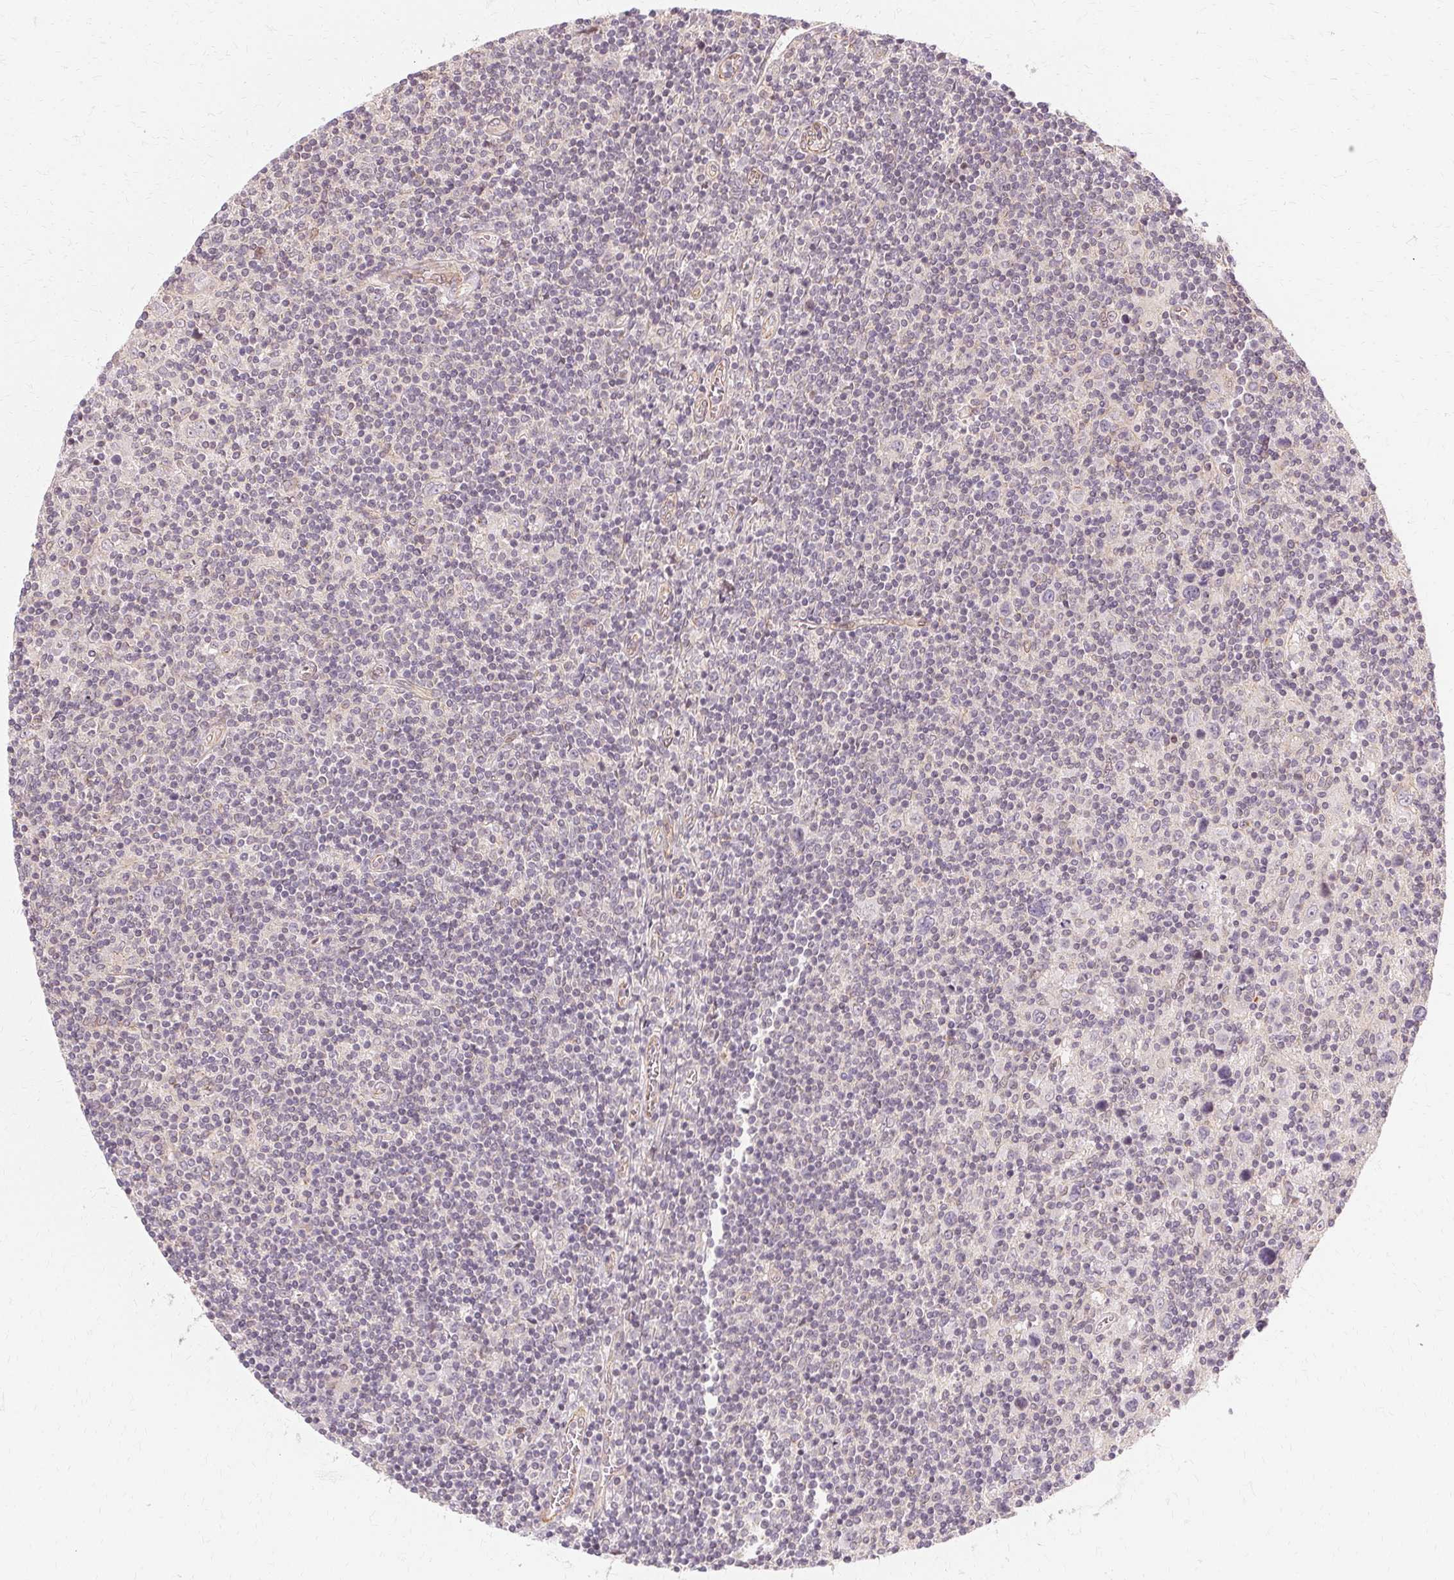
{"staining": {"intensity": "negative", "quantity": "none", "location": "none"}, "tissue": "lymphoma", "cell_type": "Tumor cells", "image_type": "cancer", "snomed": [{"axis": "morphology", "description": "Hodgkin's disease, NOS"}, {"axis": "topography", "description": "Lymph node"}], "caption": "Tumor cells are negative for protein expression in human Hodgkin's disease.", "gene": "USP8", "patient": {"sex": "male", "age": 40}}